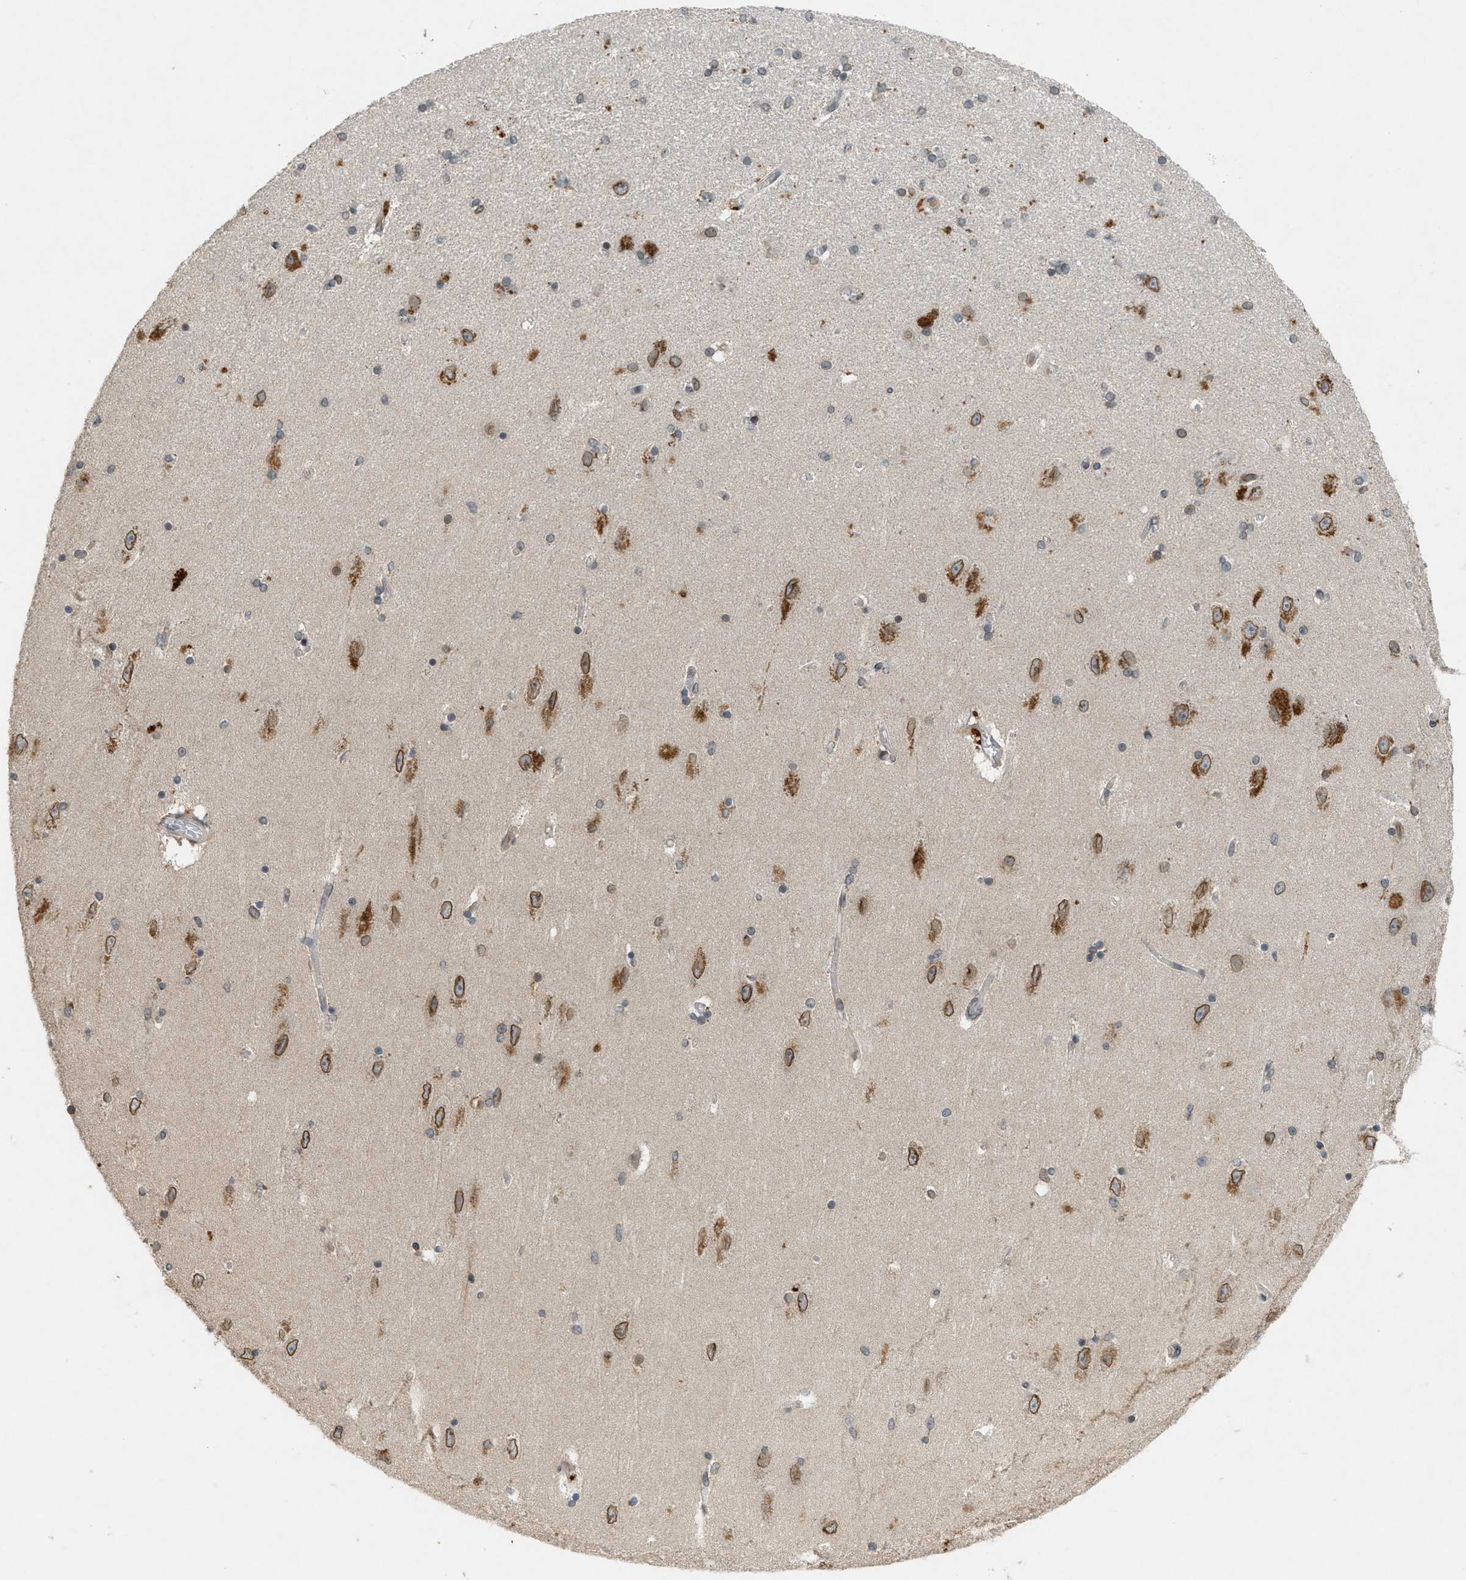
{"staining": {"intensity": "moderate", "quantity": "25%-75%", "location": "nuclear"}, "tissue": "hippocampus", "cell_type": "Glial cells", "image_type": "normal", "snomed": [{"axis": "morphology", "description": "Normal tissue, NOS"}, {"axis": "topography", "description": "Hippocampus"}], "caption": "IHC of benign hippocampus shows medium levels of moderate nuclear expression in approximately 25%-75% of glial cells. The staining is performed using DAB (3,3'-diaminobenzidine) brown chromogen to label protein expression. The nuclei are counter-stained blue using hematoxylin.", "gene": "ABHD6", "patient": {"sex": "female", "age": 54}}